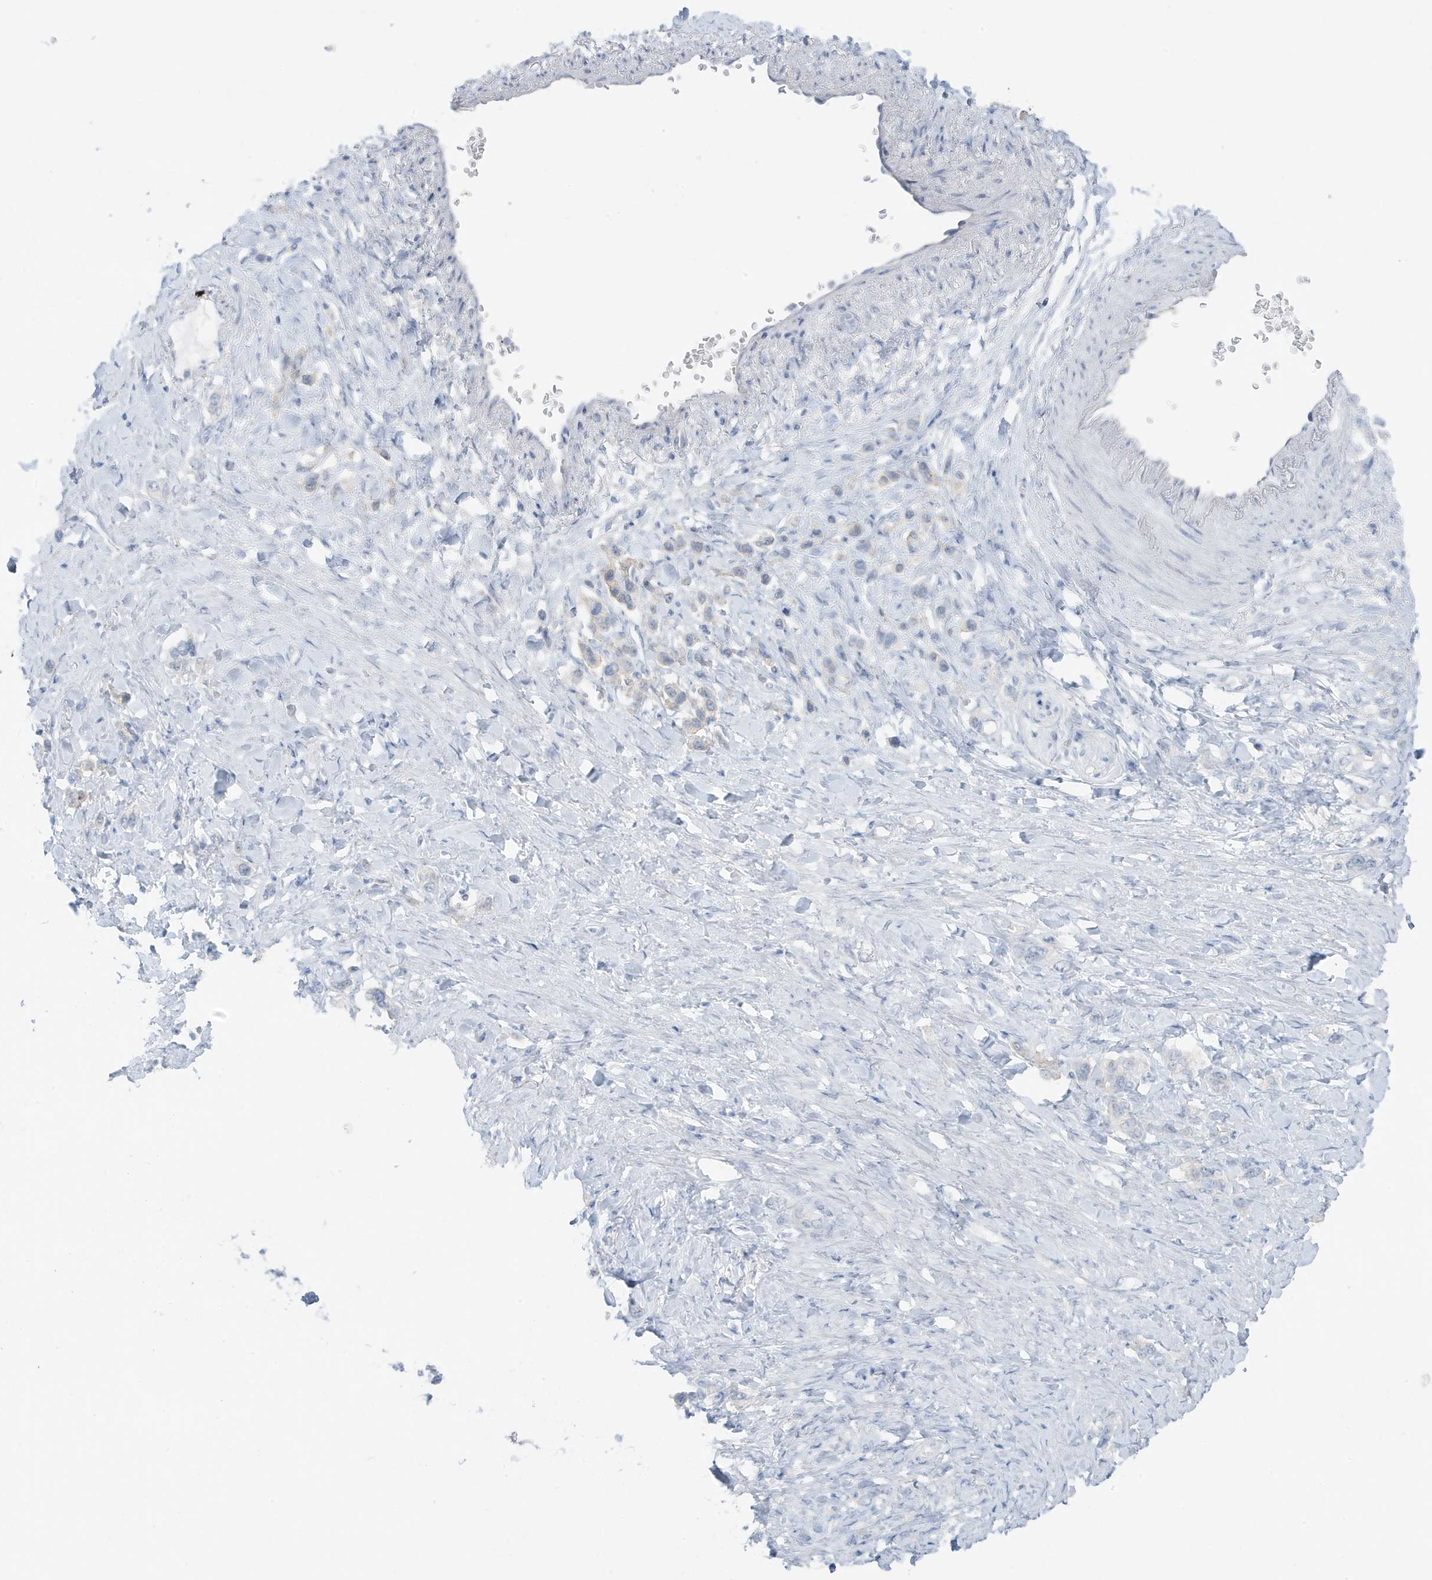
{"staining": {"intensity": "negative", "quantity": "none", "location": "none"}, "tissue": "stomach cancer", "cell_type": "Tumor cells", "image_type": "cancer", "snomed": [{"axis": "morphology", "description": "Adenocarcinoma, NOS"}, {"axis": "topography", "description": "Stomach"}], "caption": "A high-resolution histopathology image shows immunohistochemistry staining of adenocarcinoma (stomach), which exhibits no significant staining in tumor cells.", "gene": "ZFP64", "patient": {"sex": "female", "age": 65}}